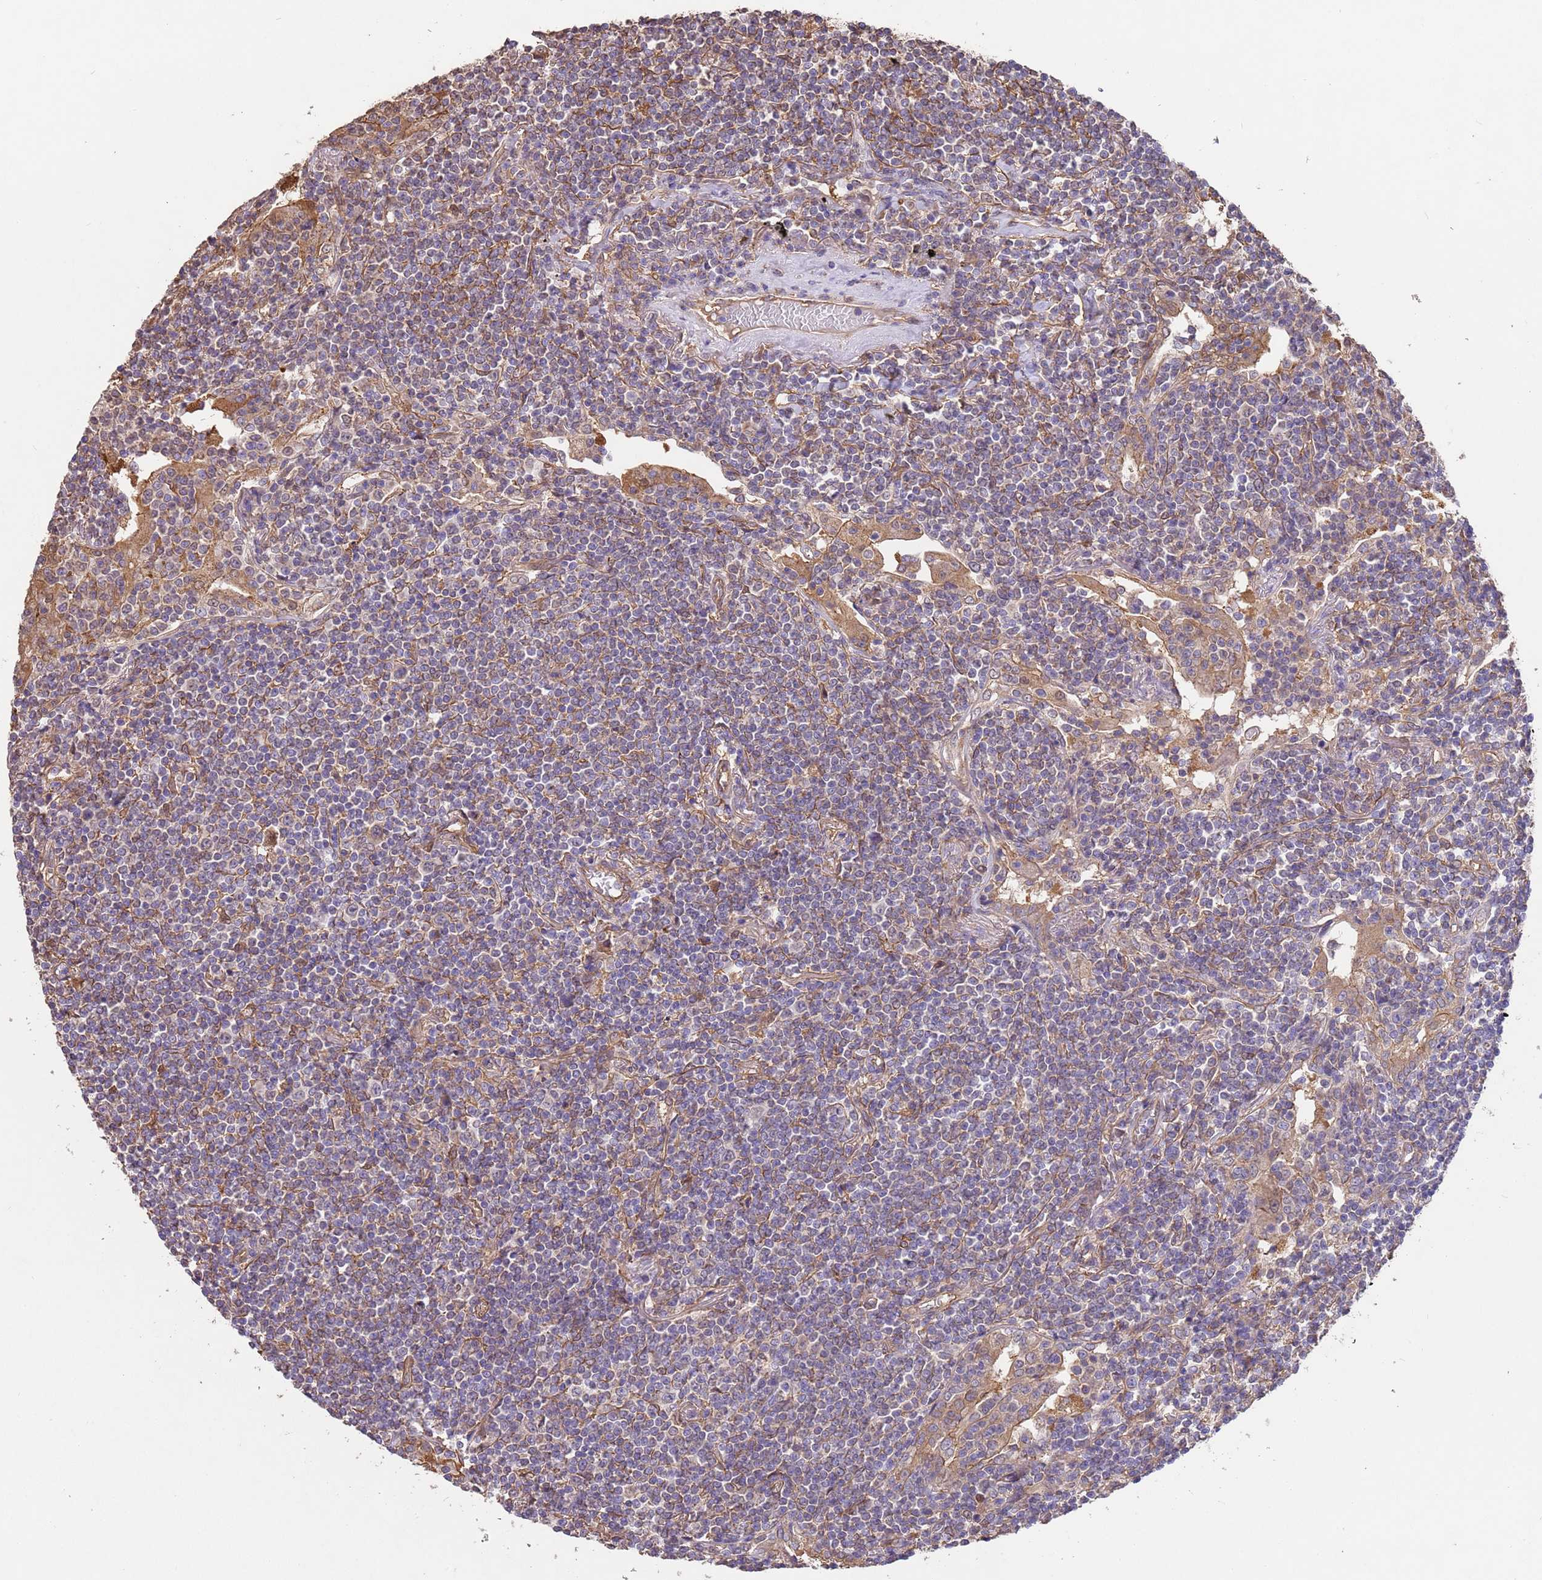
{"staining": {"intensity": "weak", "quantity": "25%-75%", "location": "cytoplasmic/membranous"}, "tissue": "lymphoma", "cell_type": "Tumor cells", "image_type": "cancer", "snomed": [{"axis": "morphology", "description": "Malignant lymphoma, non-Hodgkin's type, Low grade"}, {"axis": "topography", "description": "Lung"}], "caption": "Weak cytoplasmic/membranous positivity is appreciated in about 25%-75% of tumor cells in lymphoma.", "gene": "NPHP1", "patient": {"sex": "female", "age": 71}}